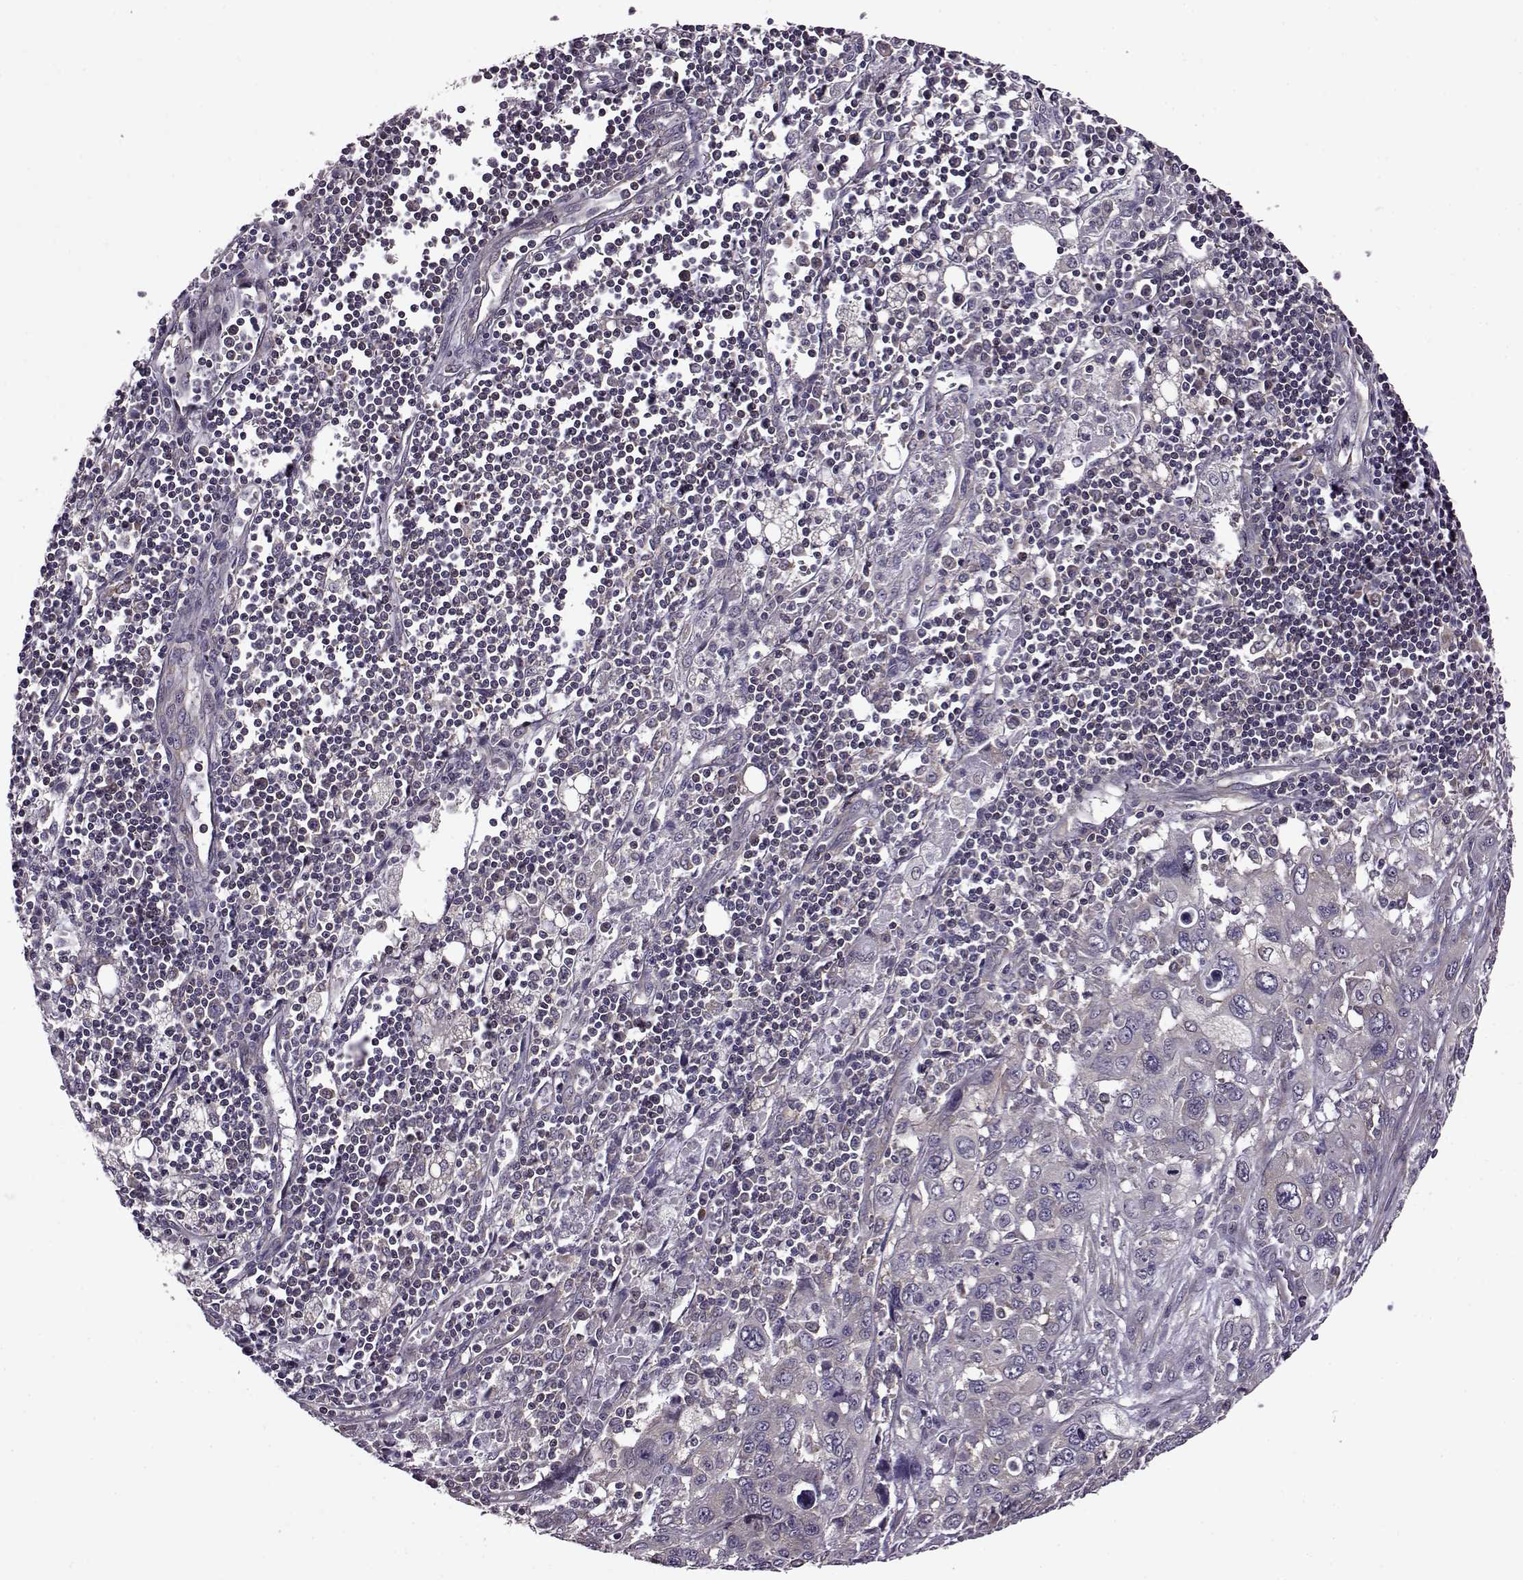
{"staining": {"intensity": "negative", "quantity": "none", "location": "none"}, "tissue": "pancreatic cancer", "cell_type": "Tumor cells", "image_type": "cancer", "snomed": [{"axis": "morphology", "description": "Adenocarcinoma, NOS"}, {"axis": "topography", "description": "Pancreas"}], "caption": "Pancreatic cancer was stained to show a protein in brown. There is no significant positivity in tumor cells.", "gene": "URI1", "patient": {"sex": "male", "age": 47}}